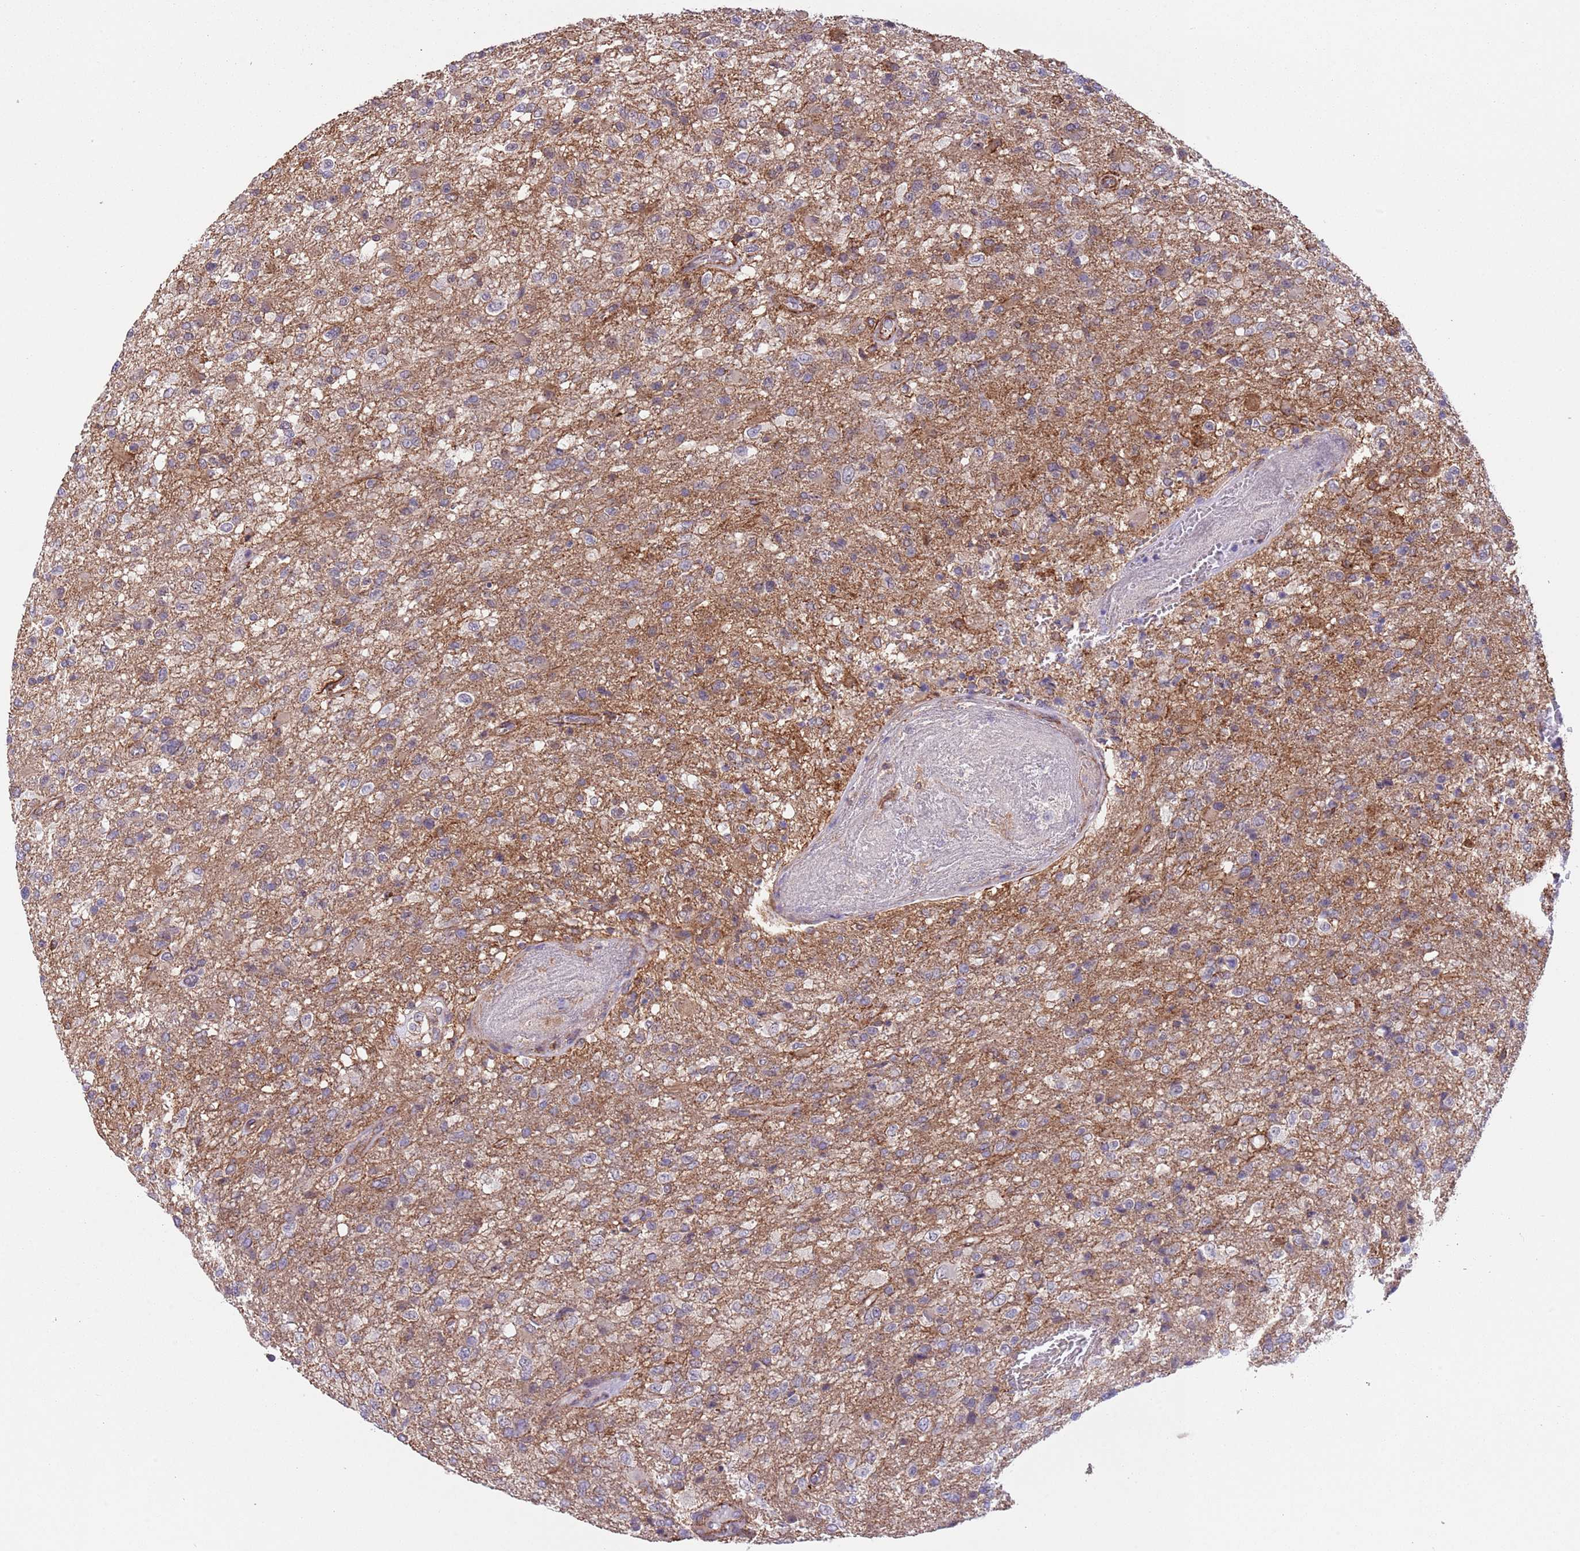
{"staining": {"intensity": "weak", "quantity": "<25%", "location": "cytoplasmic/membranous"}, "tissue": "glioma", "cell_type": "Tumor cells", "image_type": "cancer", "snomed": [{"axis": "morphology", "description": "Glioma, malignant, High grade"}, {"axis": "topography", "description": "Brain"}], "caption": "A photomicrograph of glioma stained for a protein displays no brown staining in tumor cells.", "gene": "CREBZF", "patient": {"sex": "female", "age": 74}}